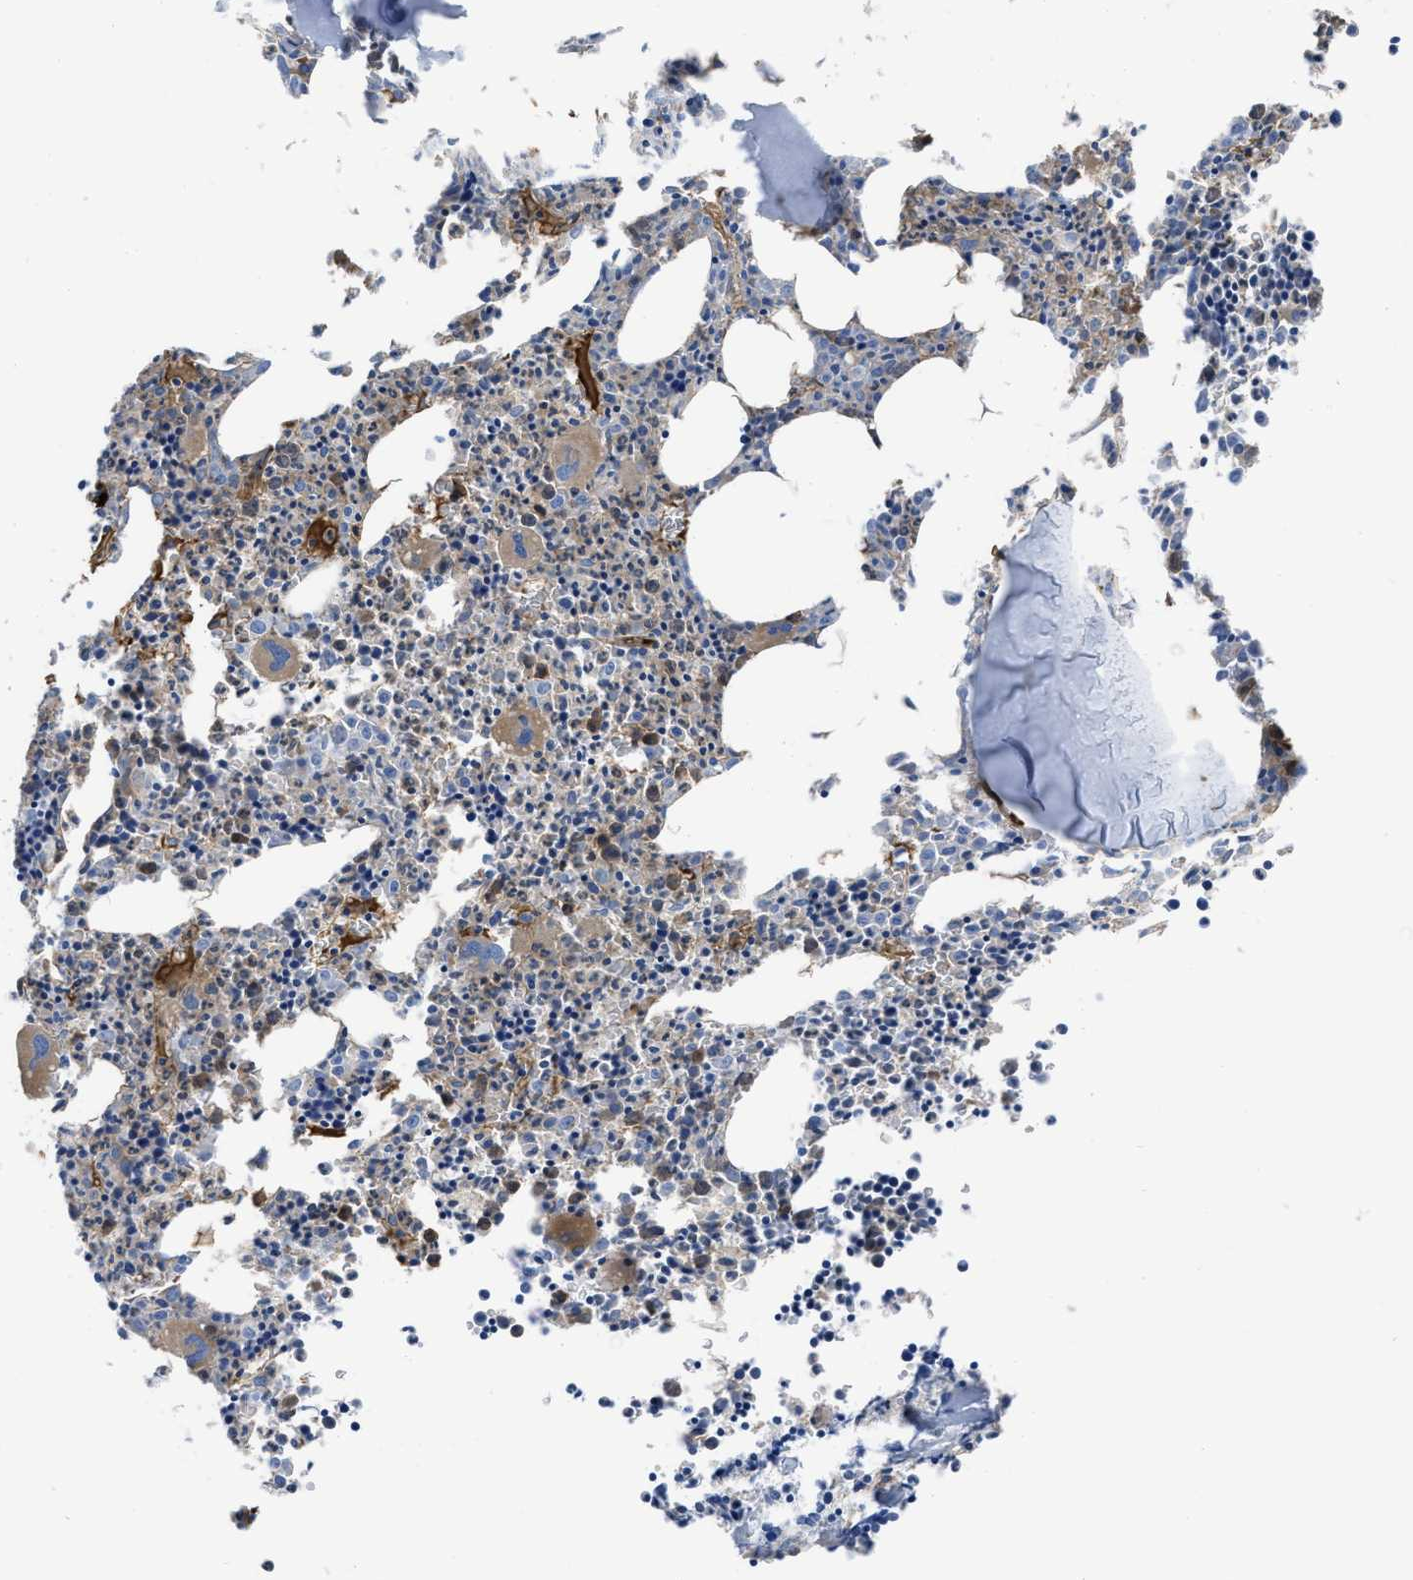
{"staining": {"intensity": "moderate", "quantity": "25%-75%", "location": "cytoplasmic/membranous"}, "tissue": "bone marrow", "cell_type": "Hematopoietic cells", "image_type": "normal", "snomed": [{"axis": "morphology", "description": "Normal tissue, NOS"}, {"axis": "morphology", "description": "Inflammation, NOS"}, {"axis": "topography", "description": "Bone marrow"}], "caption": "About 25%-75% of hematopoietic cells in normal human bone marrow demonstrate moderate cytoplasmic/membranous protein positivity as visualized by brown immunohistochemical staining.", "gene": "TRIOBP", "patient": {"sex": "male", "age": 31}}